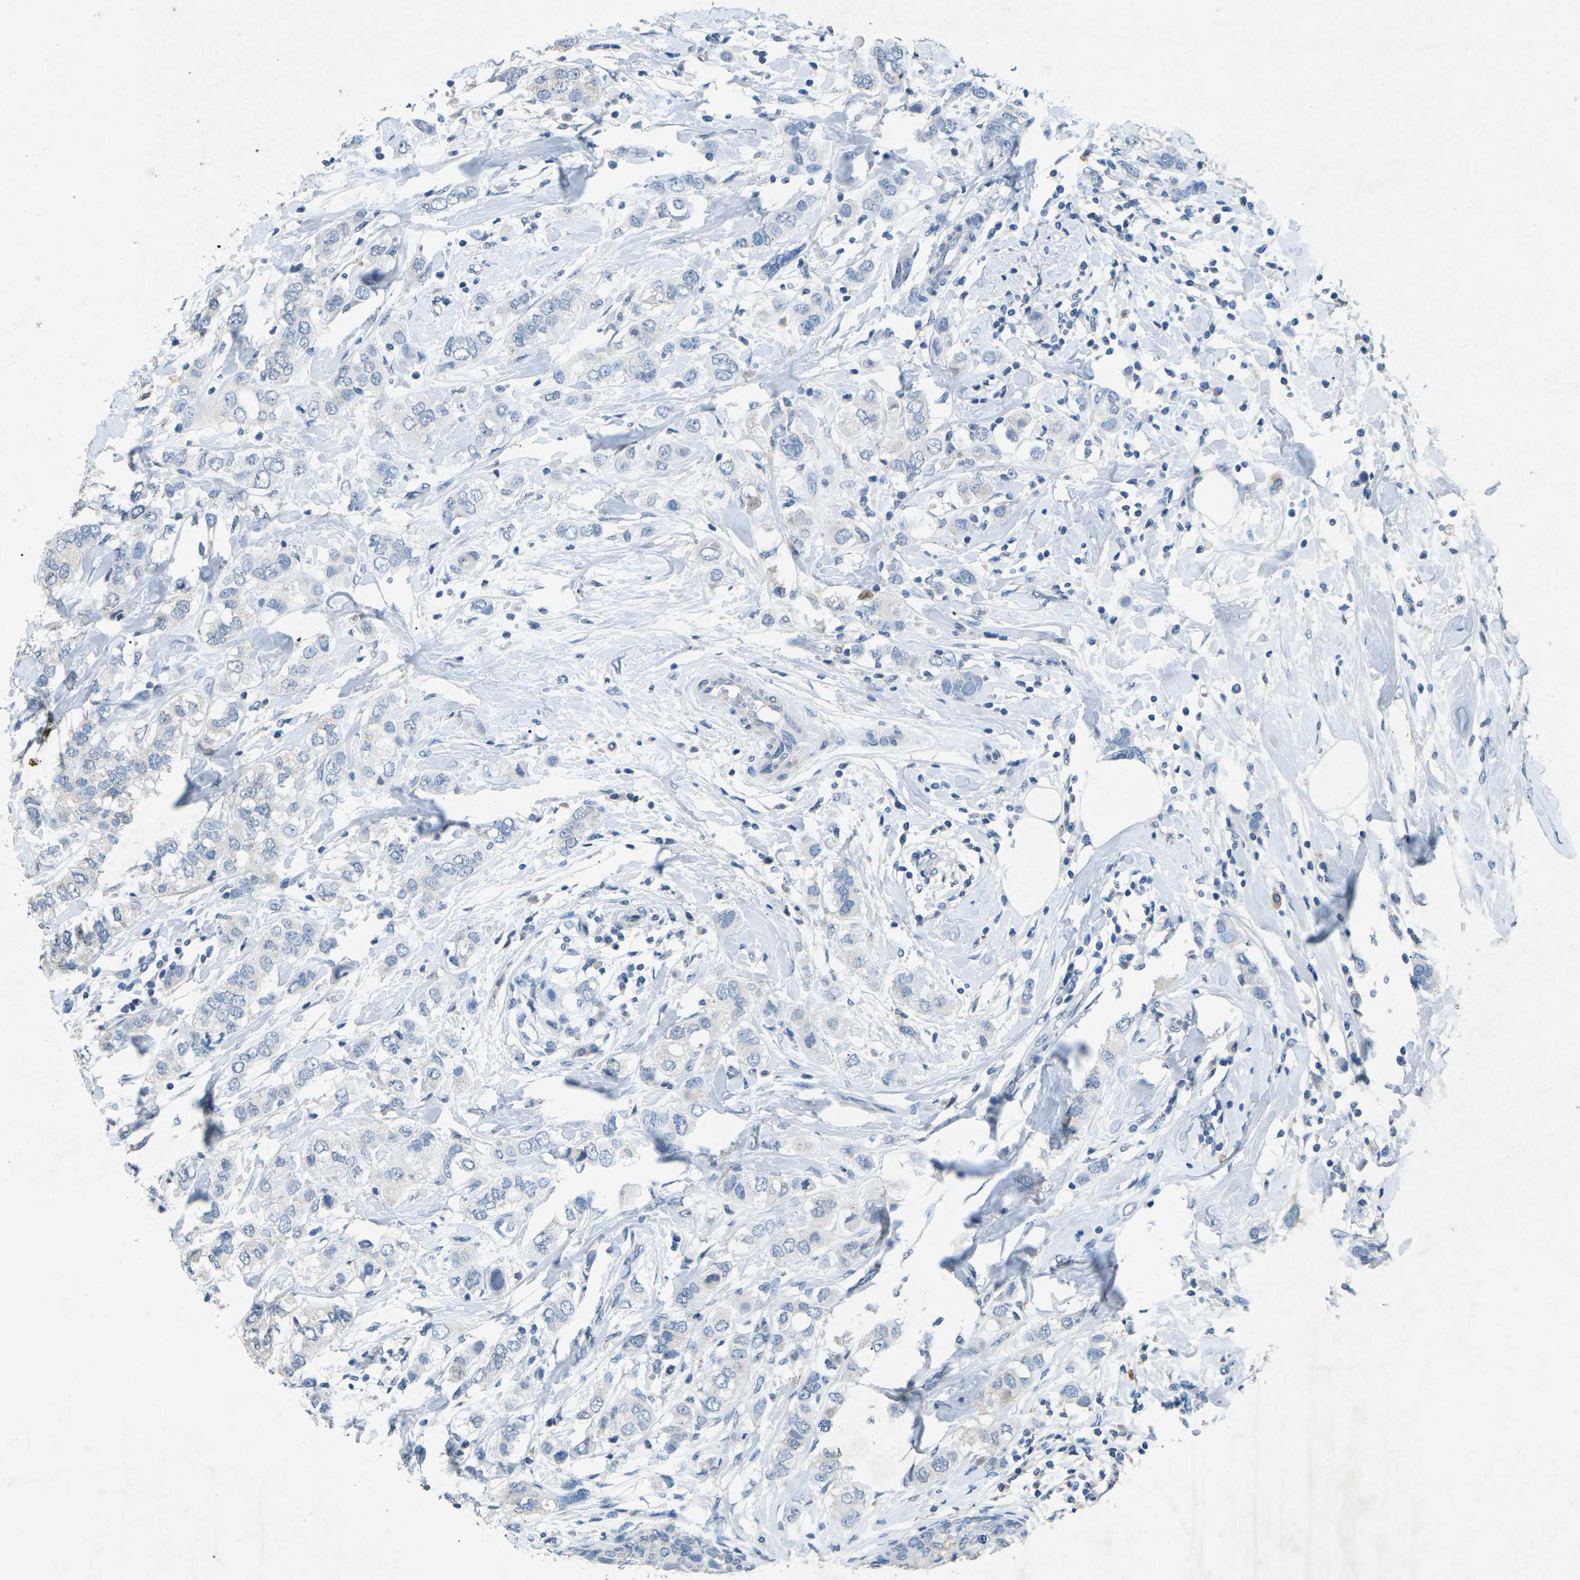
{"staining": {"intensity": "negative", "quantity": "none", "location": "none"}, "tissue": "breast cancer", "cell_type": "Tumor cells", "image_type": "cancer", "snomed": [{"axis": "morphology", "description": "Duct carcinoma"}, {"axis": "topography", "description": "Breast"}], "caption": "Immunohistochemical staining of breast cancer exhibits no significant expression in tumor cells.", "gene": "A1BG", "patient": {"sex": "female", "age": 50}}